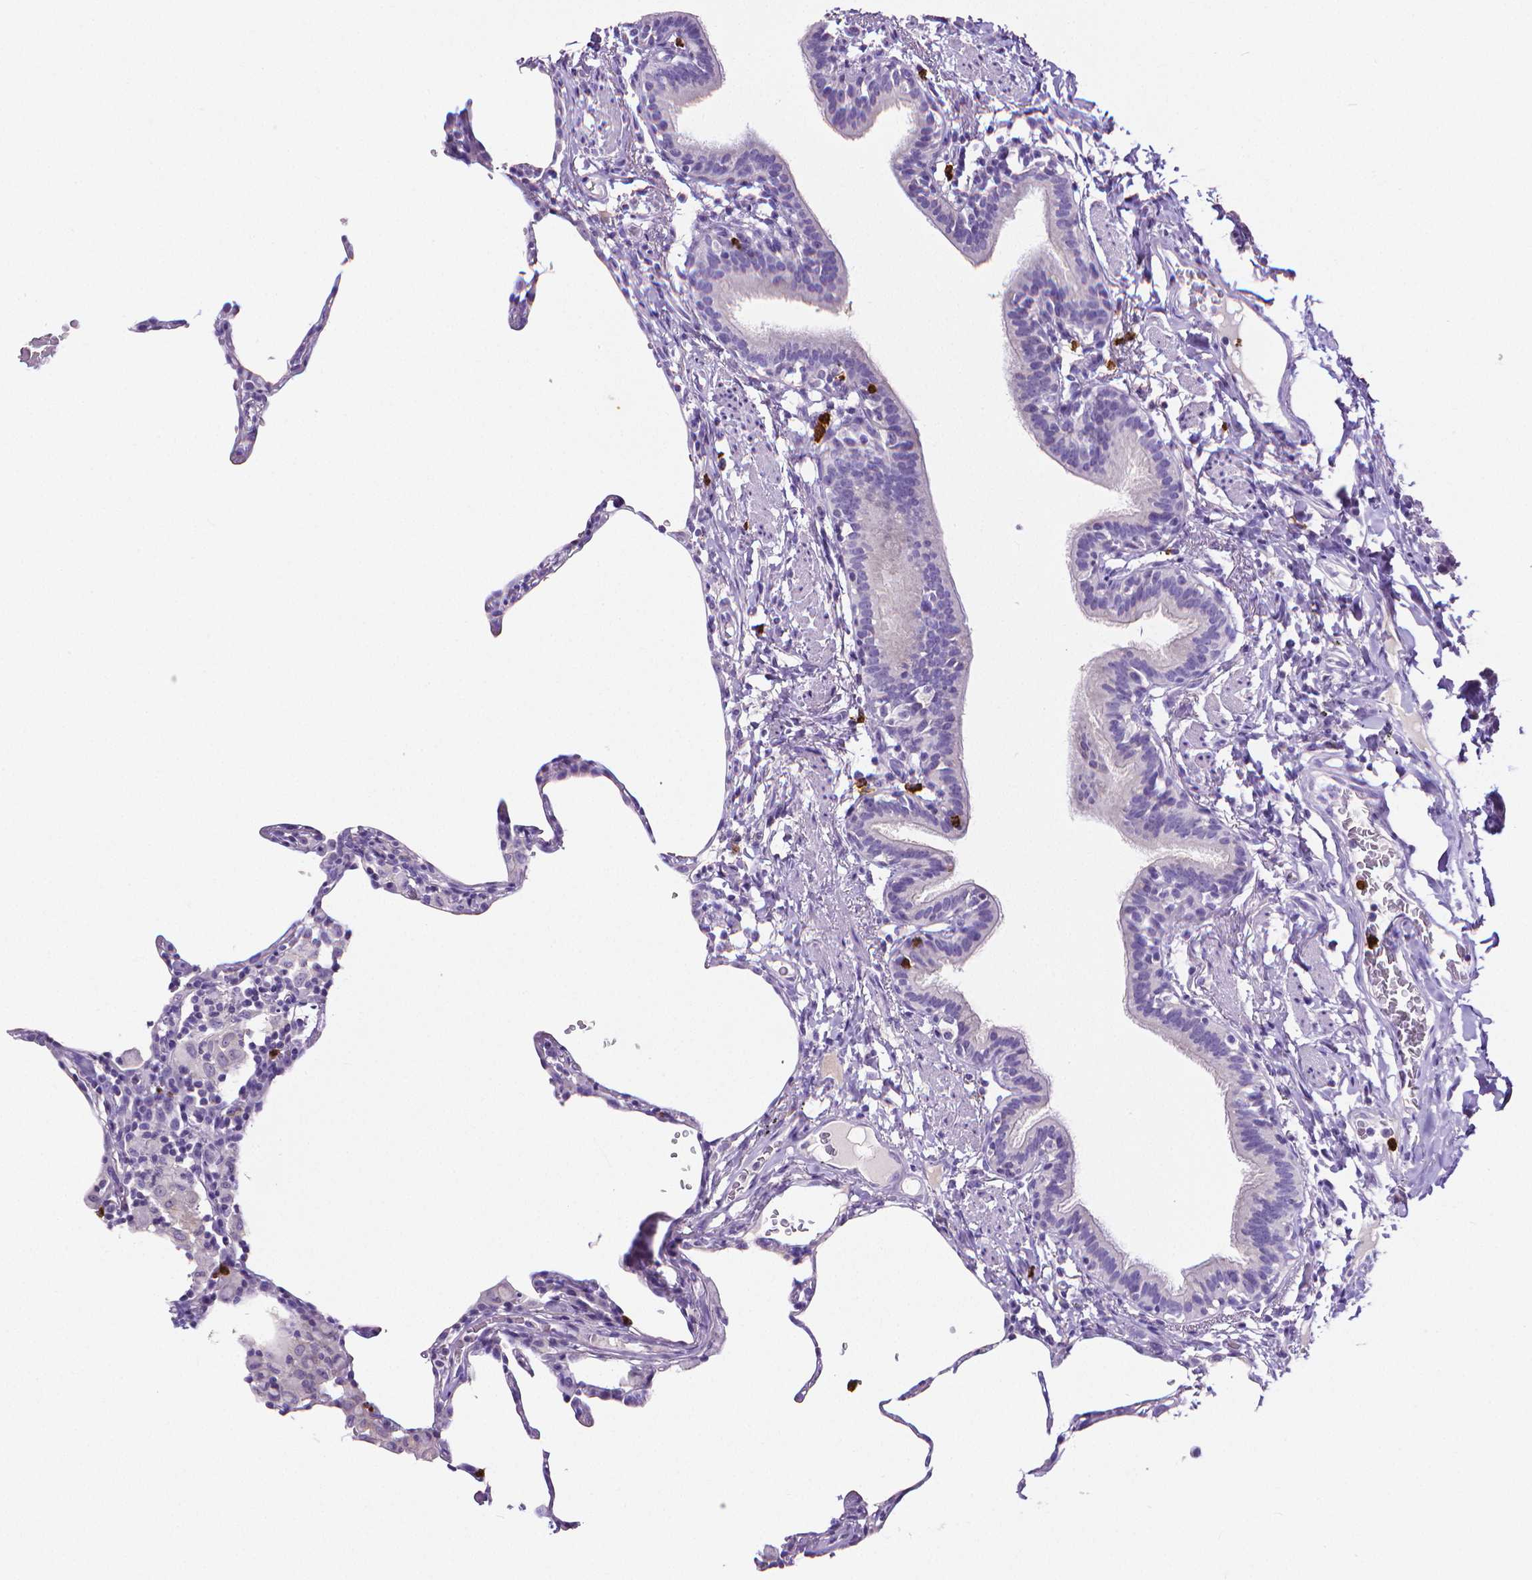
{"staining": {"intensity": "negative", "quantity": "none", "location": "none"}, "tissue": "lung", "cell_type": "Alveolar cells", "image_type": "normal", "snomed": [{"axis": "morphology", "description": "Normal tissue, NOS"}, {"axis": "topography", "description": "Lung"}], "caption": "High magnification brightfield microscopy of normal lung stained with DAB (brown) and counterstained with hematoxylin (blue): alveolar cells show no significant expression. (Brightfield microscopy of DAB (3,3'-diaminobenzidine) IHC at high magnification).", "gene": "MMP9", "patient": {"sex": "female", "age": 57}}